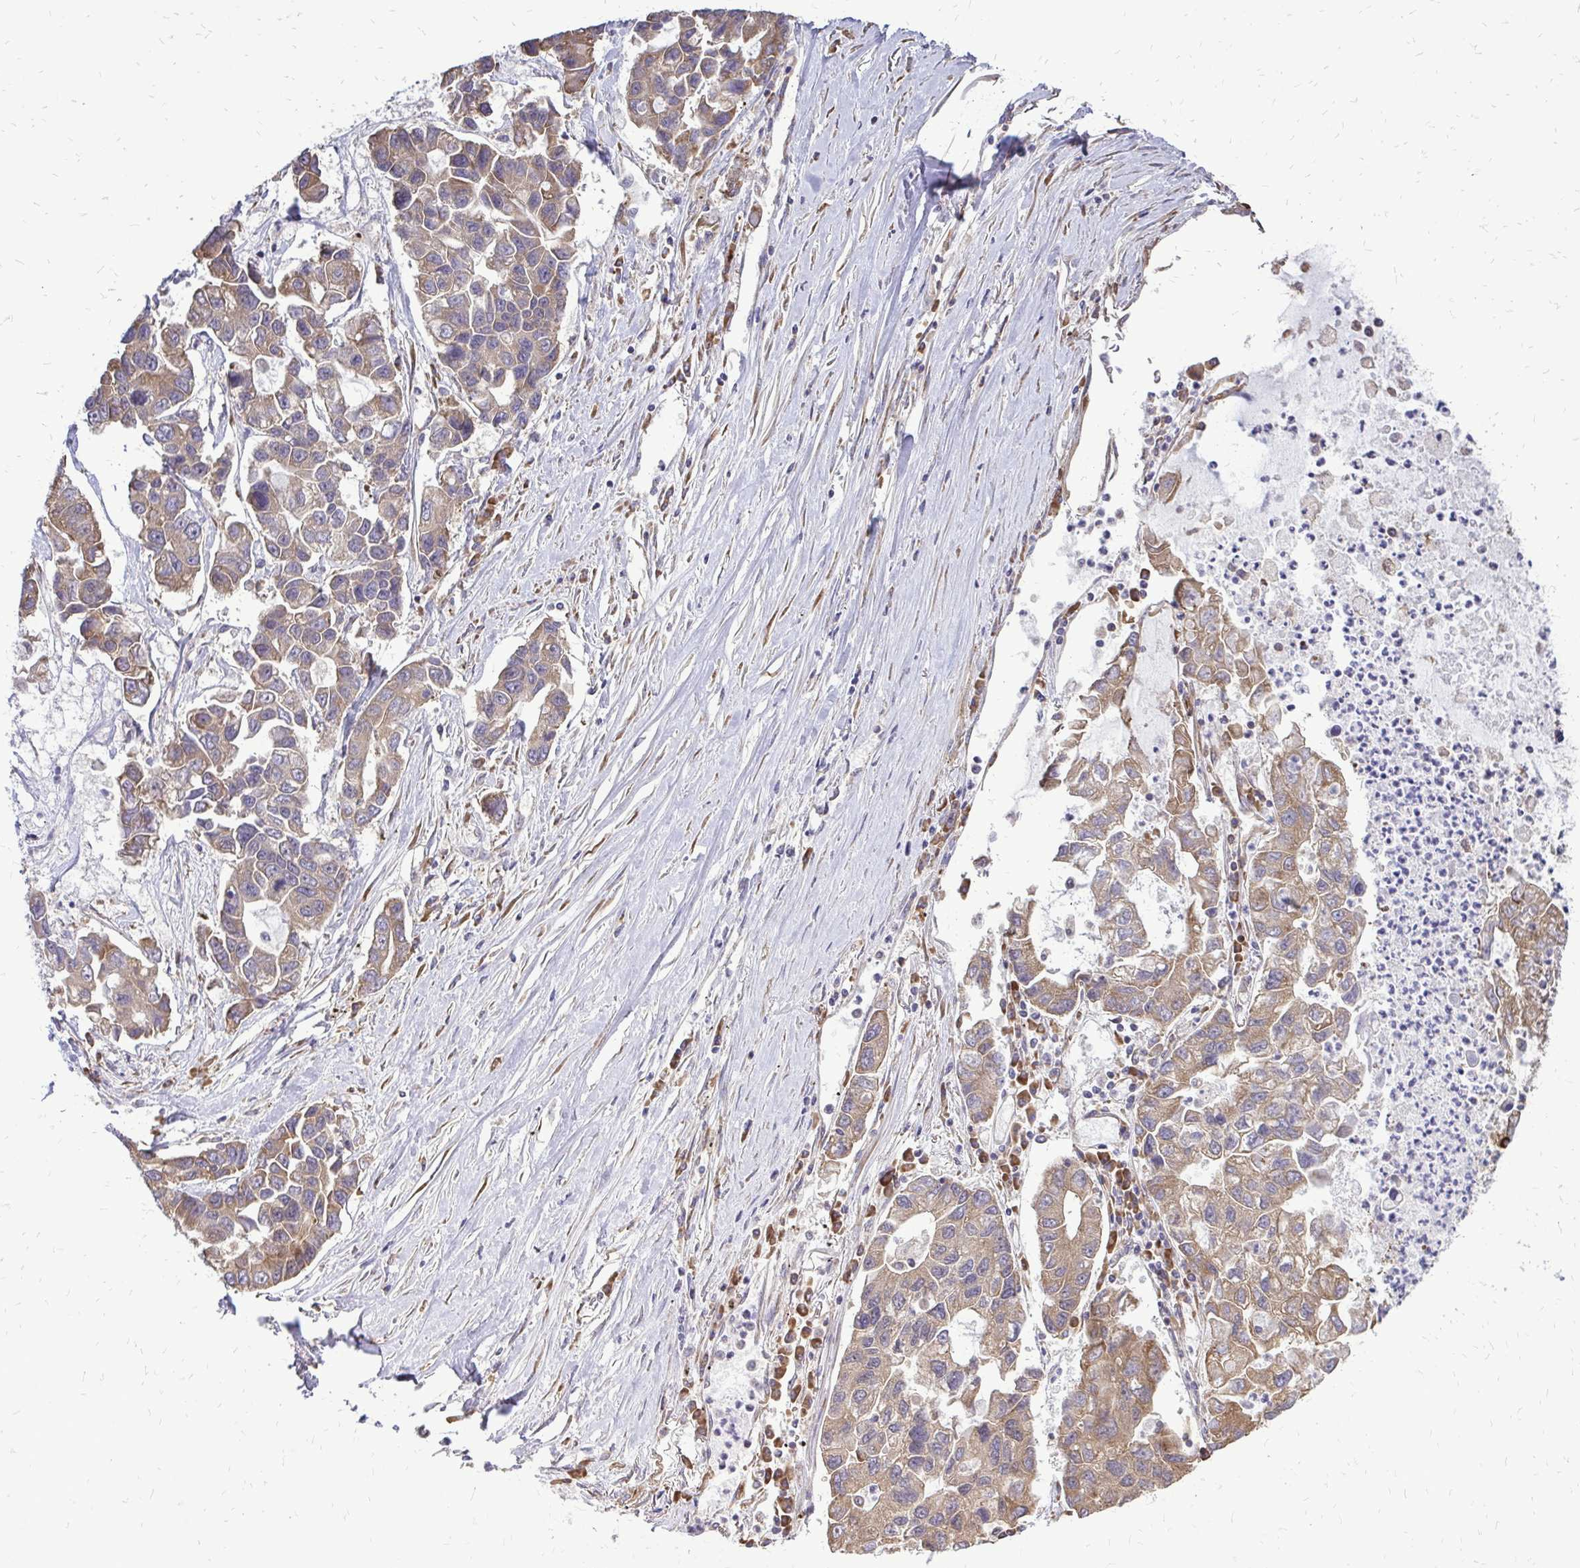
{"staining": {"intensity": "moderate", "quantity": ">75%", "location": "cytoplasmic/membranous"}, "tissue": "lung cancer", "cell_type": "Tumor cells", "image_type": "cancer", "snomed": [{"axis": "morphology", "description": "Adenocarcinoma, NOS"}, {"axis": "topography", "description": "Bronchus"}, {"axis": "topography", "description": "Lung"}], "caption": "An IHC micrograph of tumor tissue is shown. Protein staining in brown labels moderate cytoplasmic/membranous positivity in lung cancer within tumor cells.", "gene": "RPS3", "patient": {"sex": "female", "age": 51}}